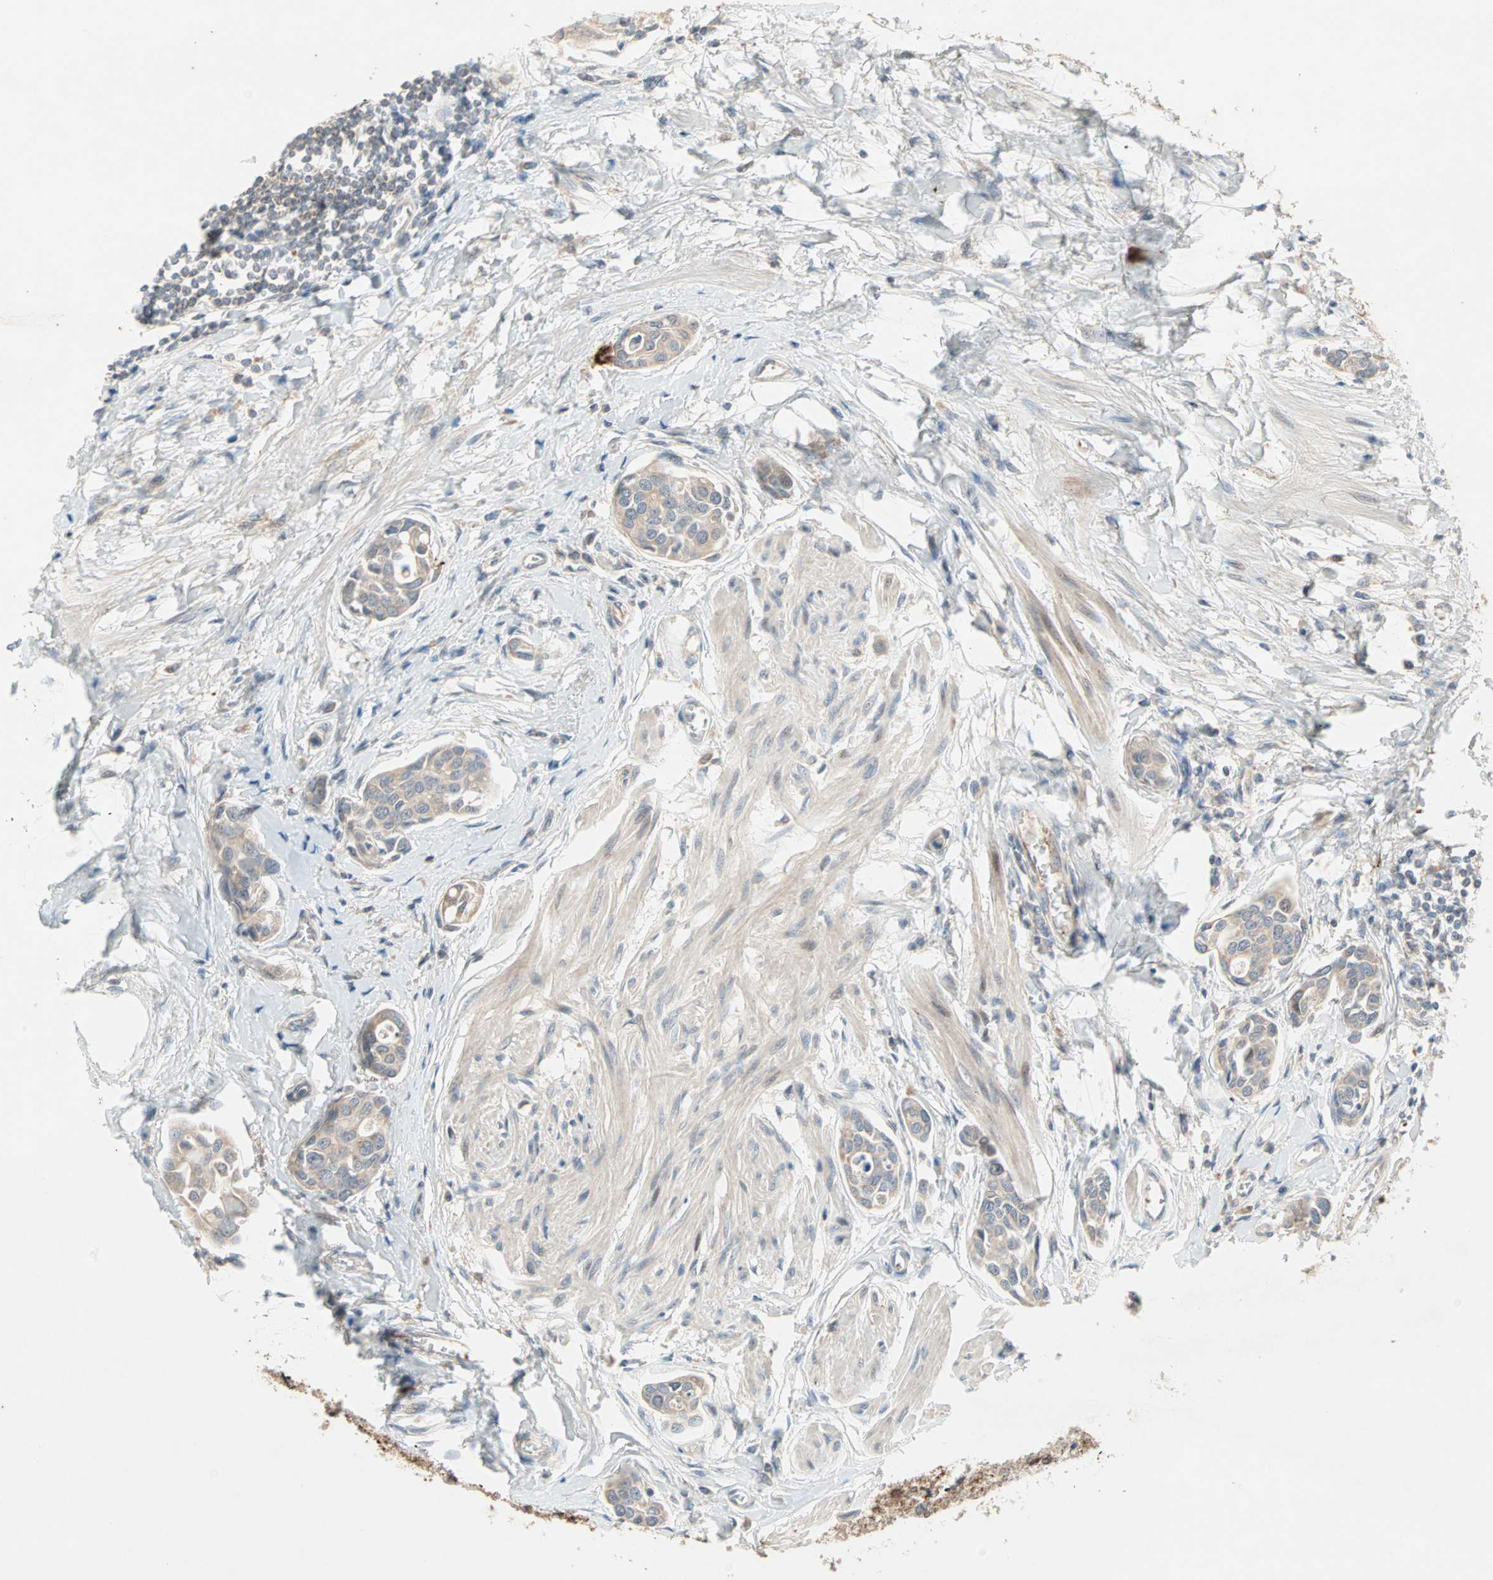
{"staining": {"intensity": "weak", "quantity": "25%-75%", "location": "cytoplasmic/membranous"}, "tissue": "urothelial cancer", "cell_type": "Tumor cells", "image_type": "cancer", "snomed": [{"axis": "morphology", "description": "Urothelial carcinoma, High grade"}, {"axis": "topography", "description": "Urinary bladder"}], "caption": "A brown stain shows weak cytoplasmic/membranous positivity of a protein in urothelial cancer tumor cells.", "gene": "PROS1", "patient": {"sex": "male", "age": 78}}